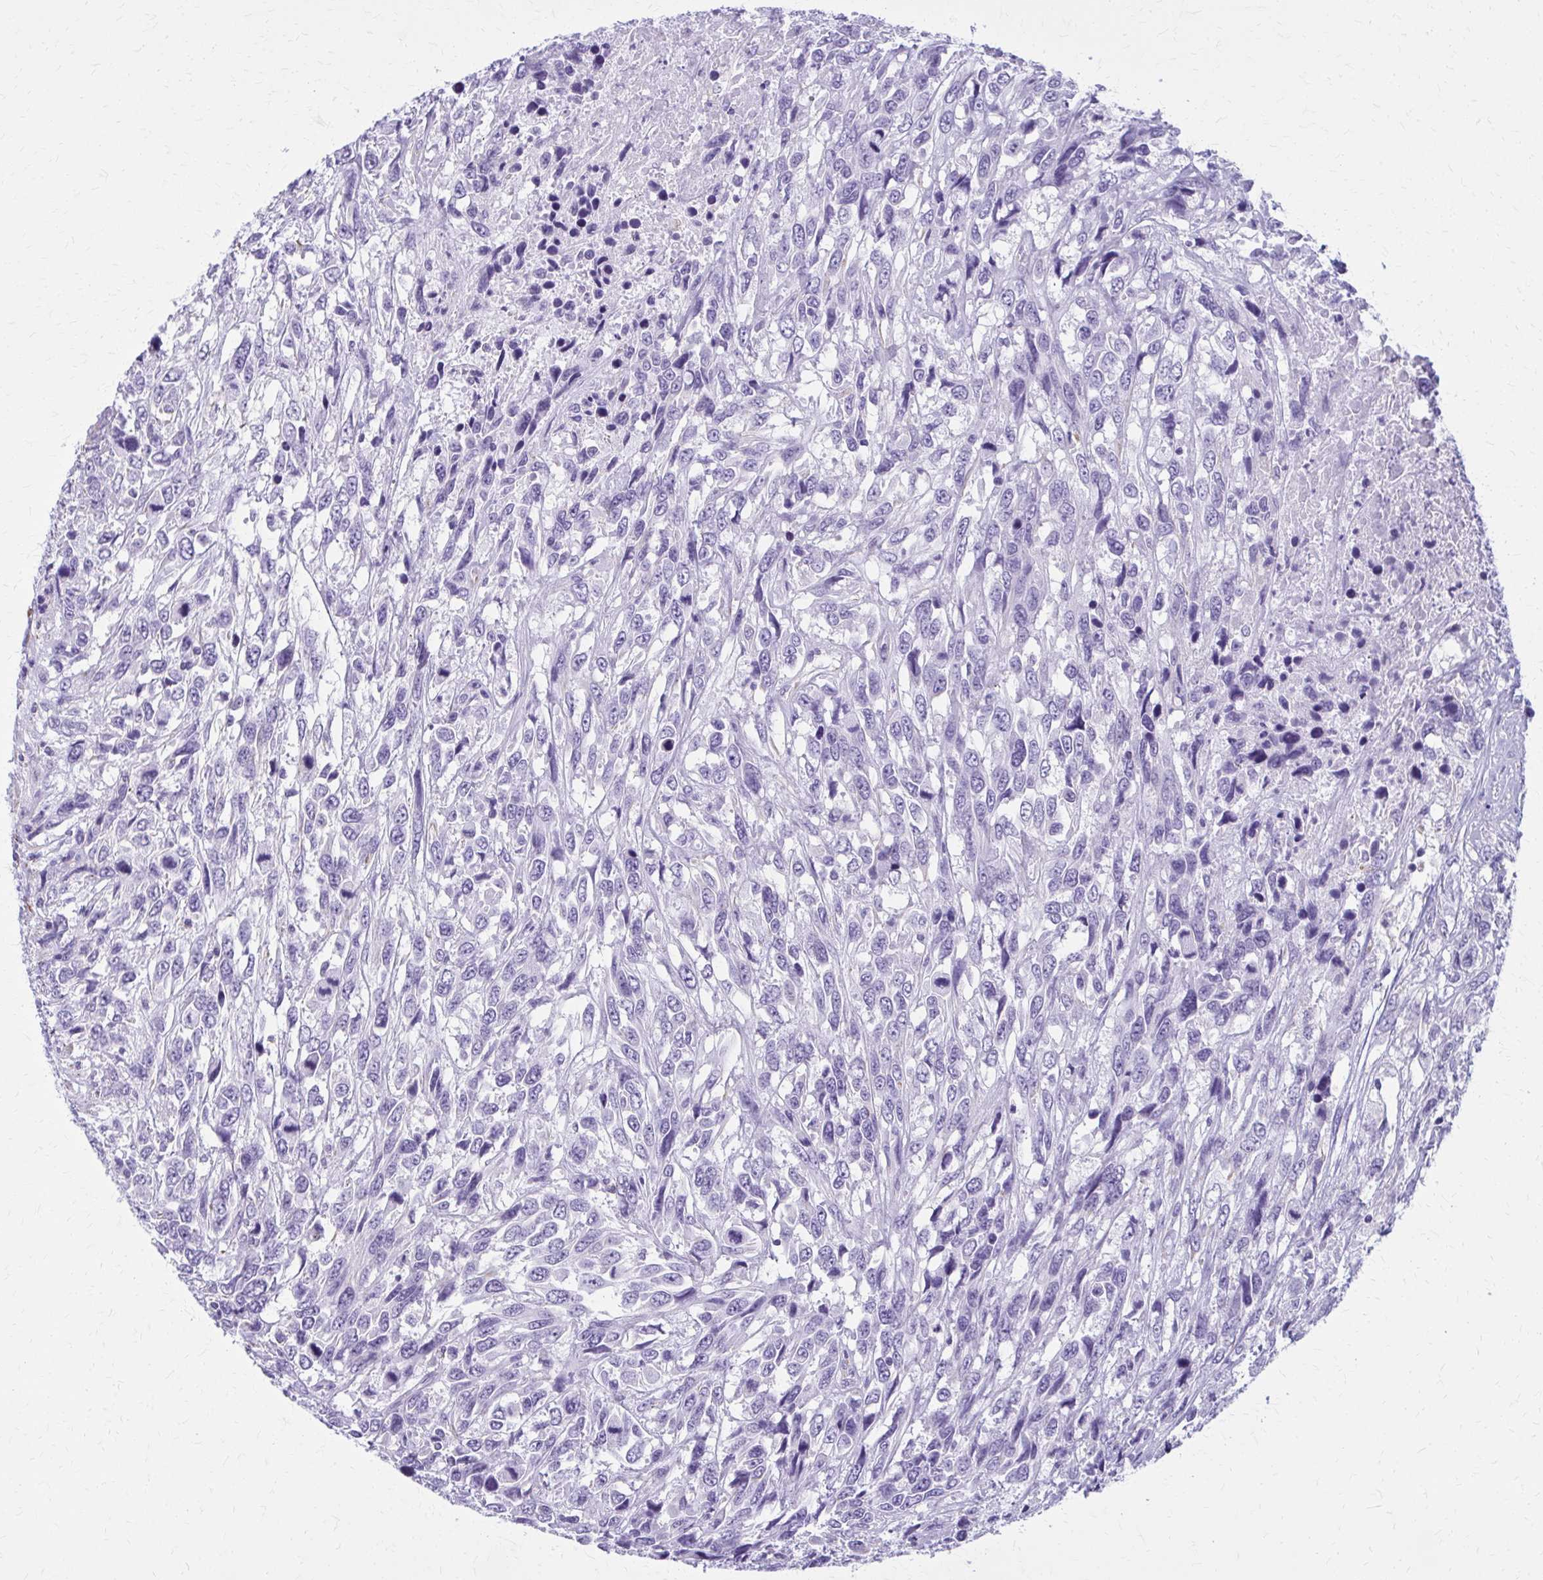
{"staining": {"intensity": "negative", "quantity": "none", "location": "none"}, "tissue": "urothelial cancer", "cell_type": "Tumor cells", "image_type": "cancer", "snomed": [{"axis": "morphology", "description": "Urothelial carcinoma, High grade"}, {"axis": "topography", "description": "Urinary bladder"}], "caption": "The IHC image has no significant positivity in tumor cells of urothelial carcinoma (high-grade) tissue.", "gene": "GFAP", "patient": {"sex": "female", "age": 70}}